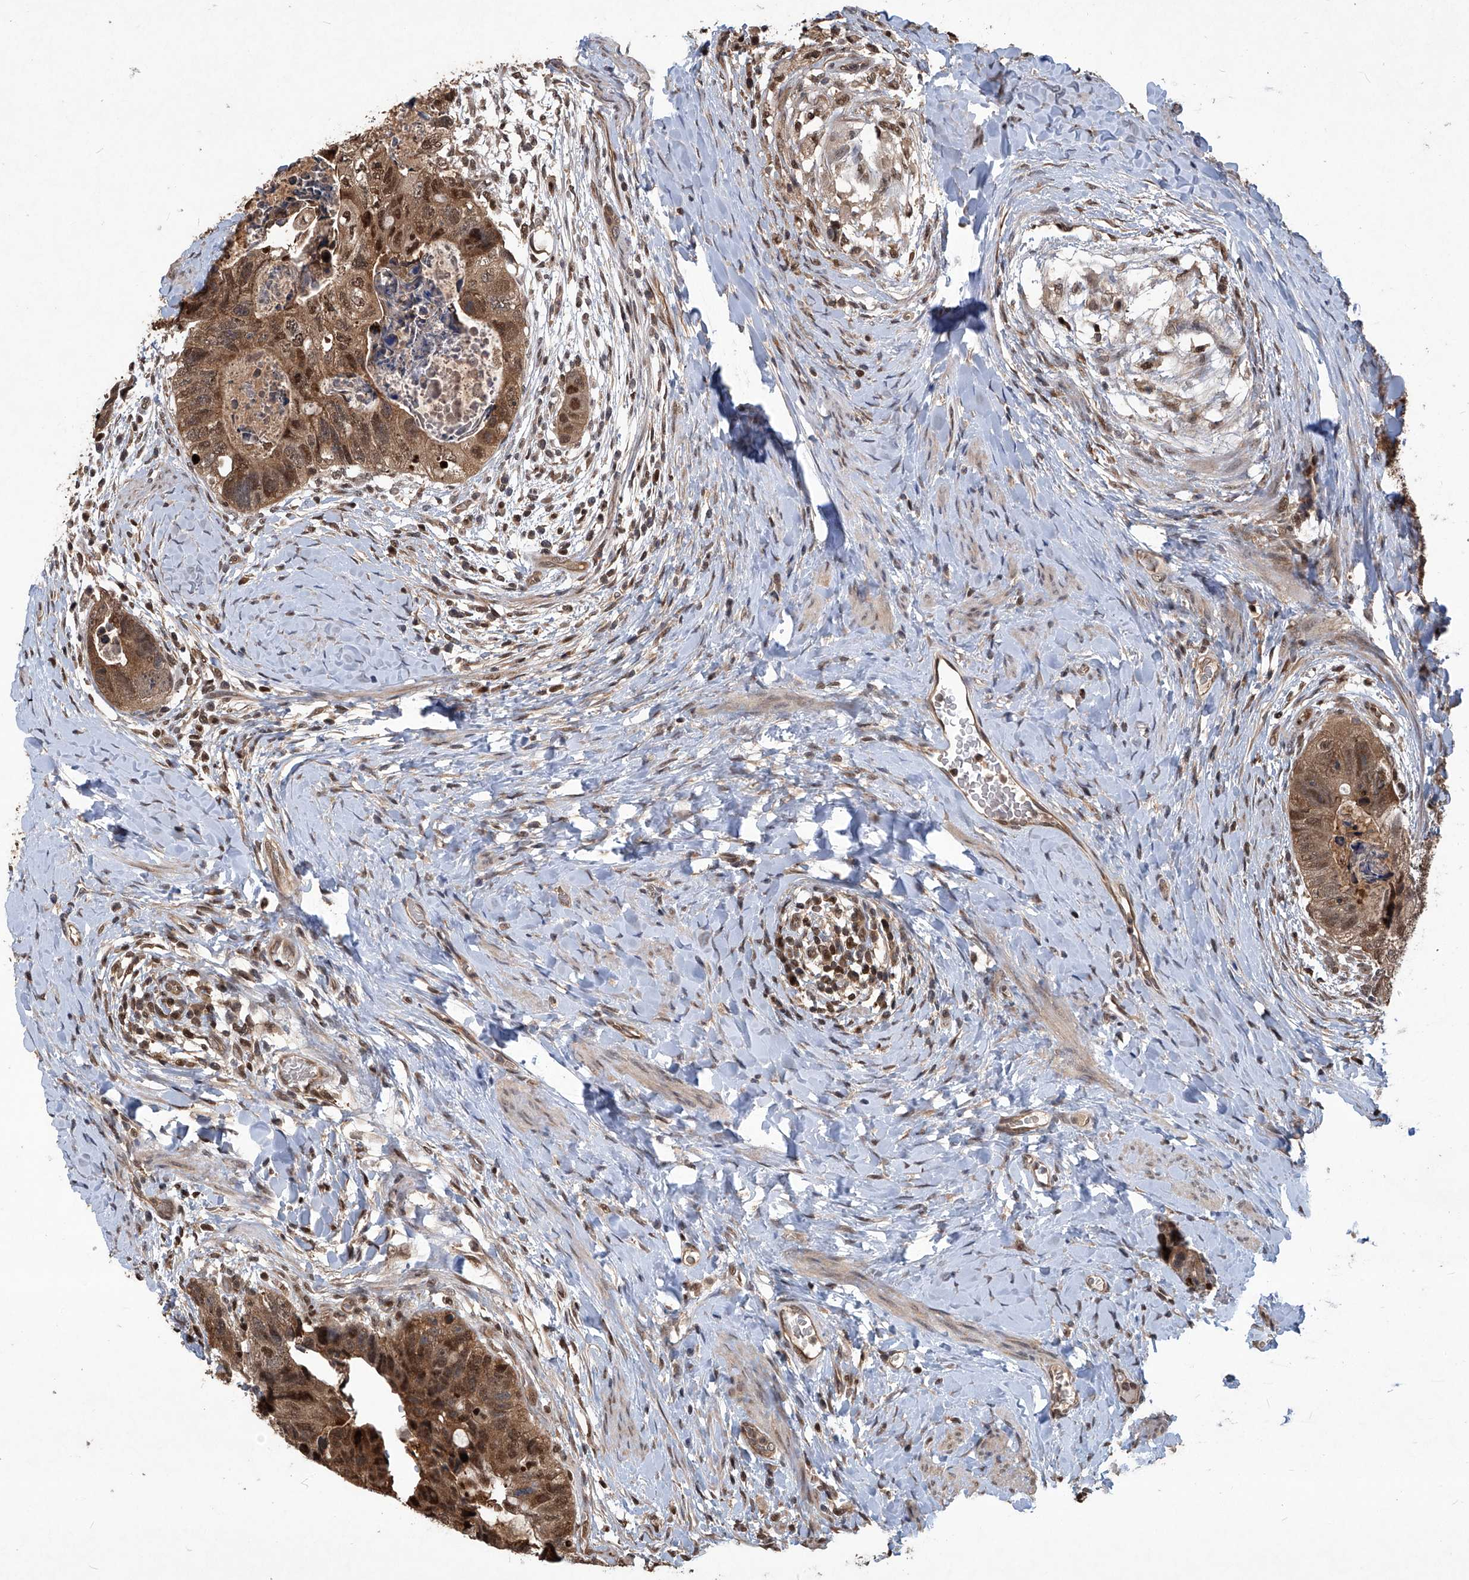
{"staining": {"intensity": "strong", "quantity": ">75%", "location": "cytoplasmic/membranous,nuclear"}, "tissue": "colorectal cancer", "cell_type": "Tumor cells", "image_type": "cancer", "snomed": [{"axis": "morphology", "description": "Adenocarcinoma, NOS"}, {"axis": "topography", "description": "Rectum"}], "caption": "Immunohistochemical staining of human colorectal cancer (adenocarcinoma) exhibits high levels of strong cytoplasmic/membranous and nuclear protein staining in about >75% of tumor cells. The staining is performed using DAB (3,3'-diaminobenzidine) brown chromogen to label protein expression. The nuclei are counter-stained blue using hematoxylin.", "gene": "PSMB1", "patient": {"sex": "male", "age": 59}}